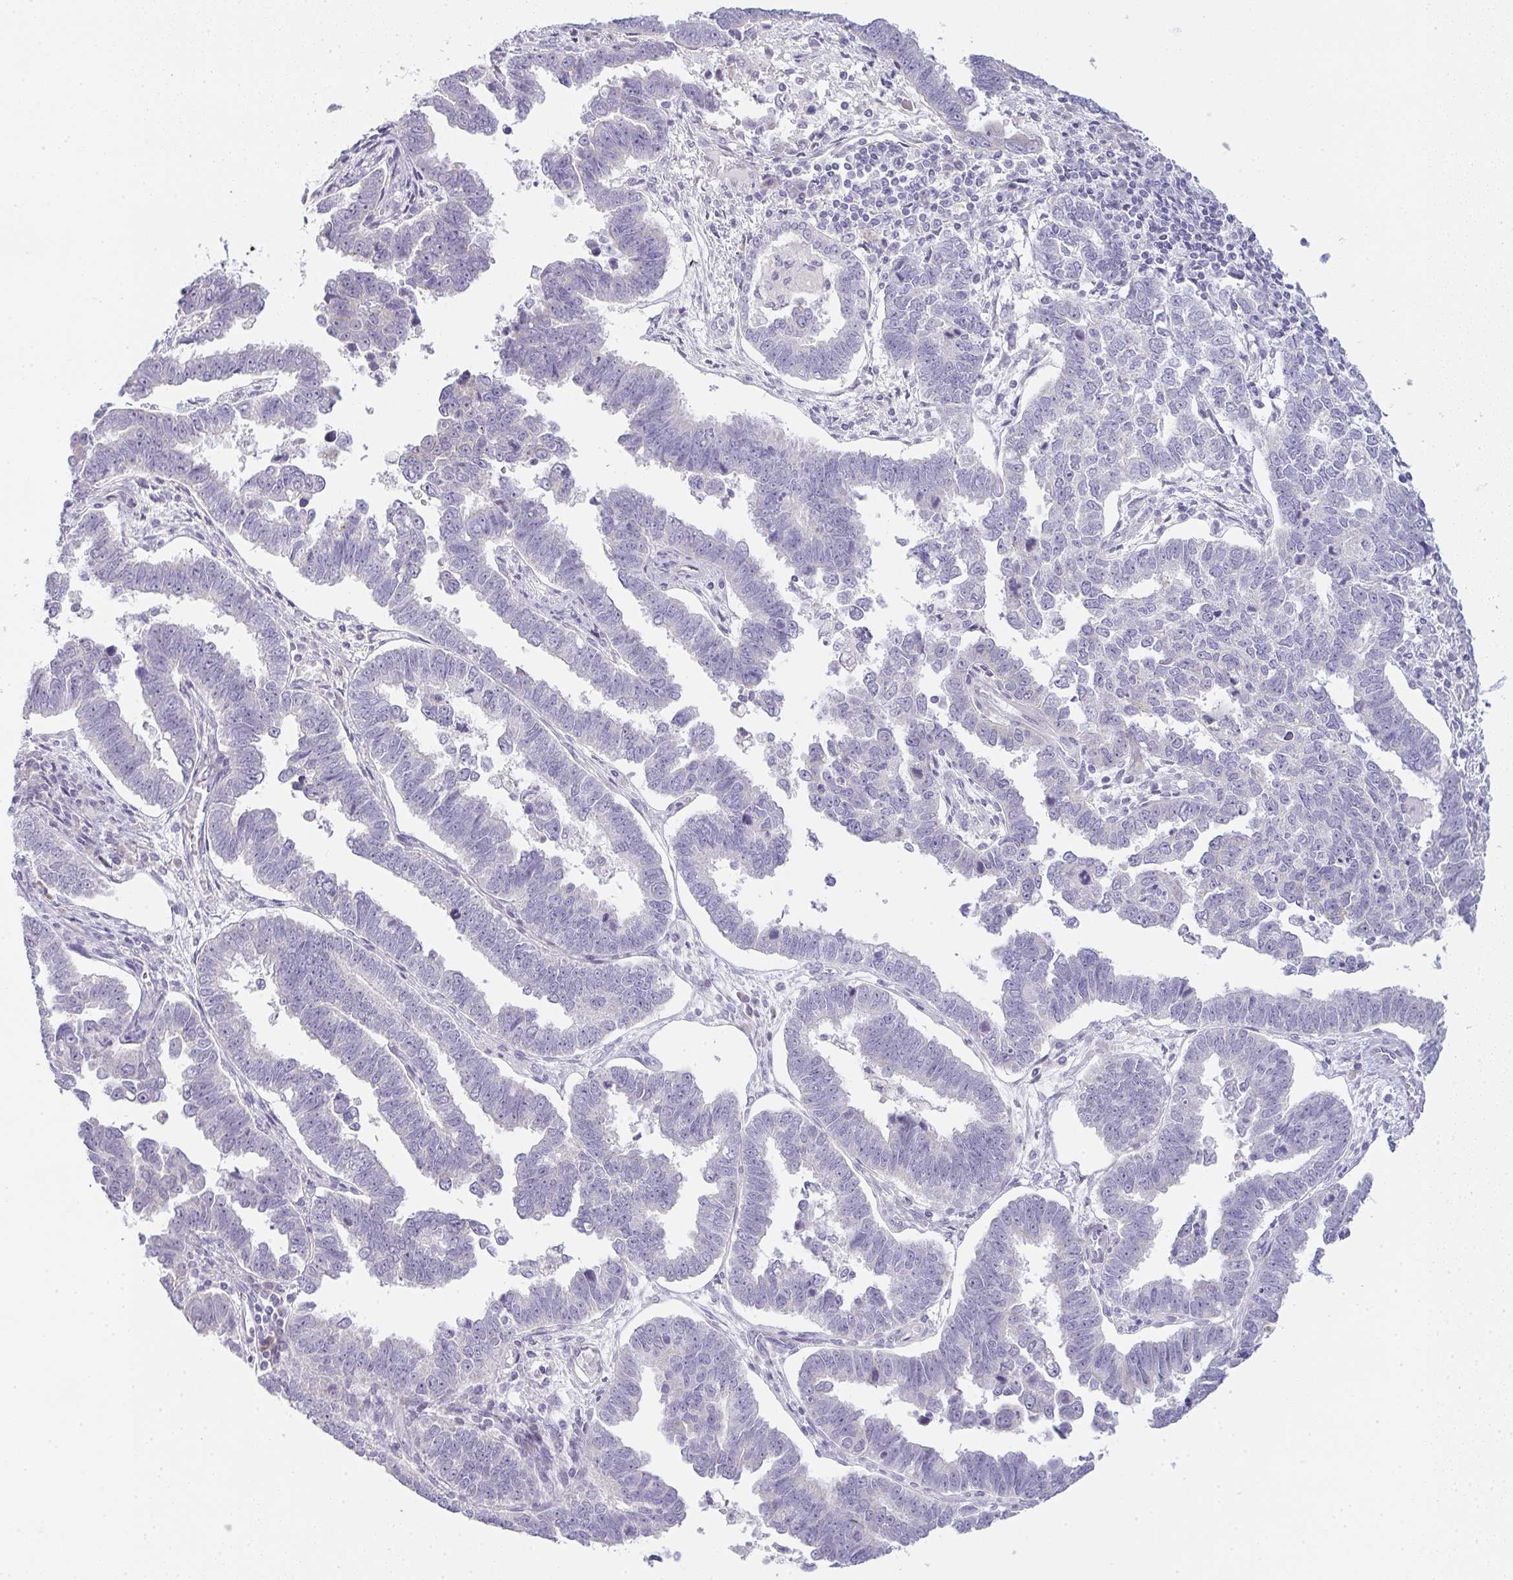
{"staining": {"intensity": "negative", "quantity": "none", "location": "none"}, "tissue": "endometrial cancer", "cell_type": "Tumor cells", "image_type": "cancer", "snomed": [{"axis": "morphology", "description": "Adenocarcinoma, NOS"}, {"axis": "topography", "description": "Endometrium"}], "caption": "The image shows no significant expression in tumor cells of endometrial adenocarcinoma.", "gene": "SIRPB2", "patient": {"sex": "female", "age": 75}}